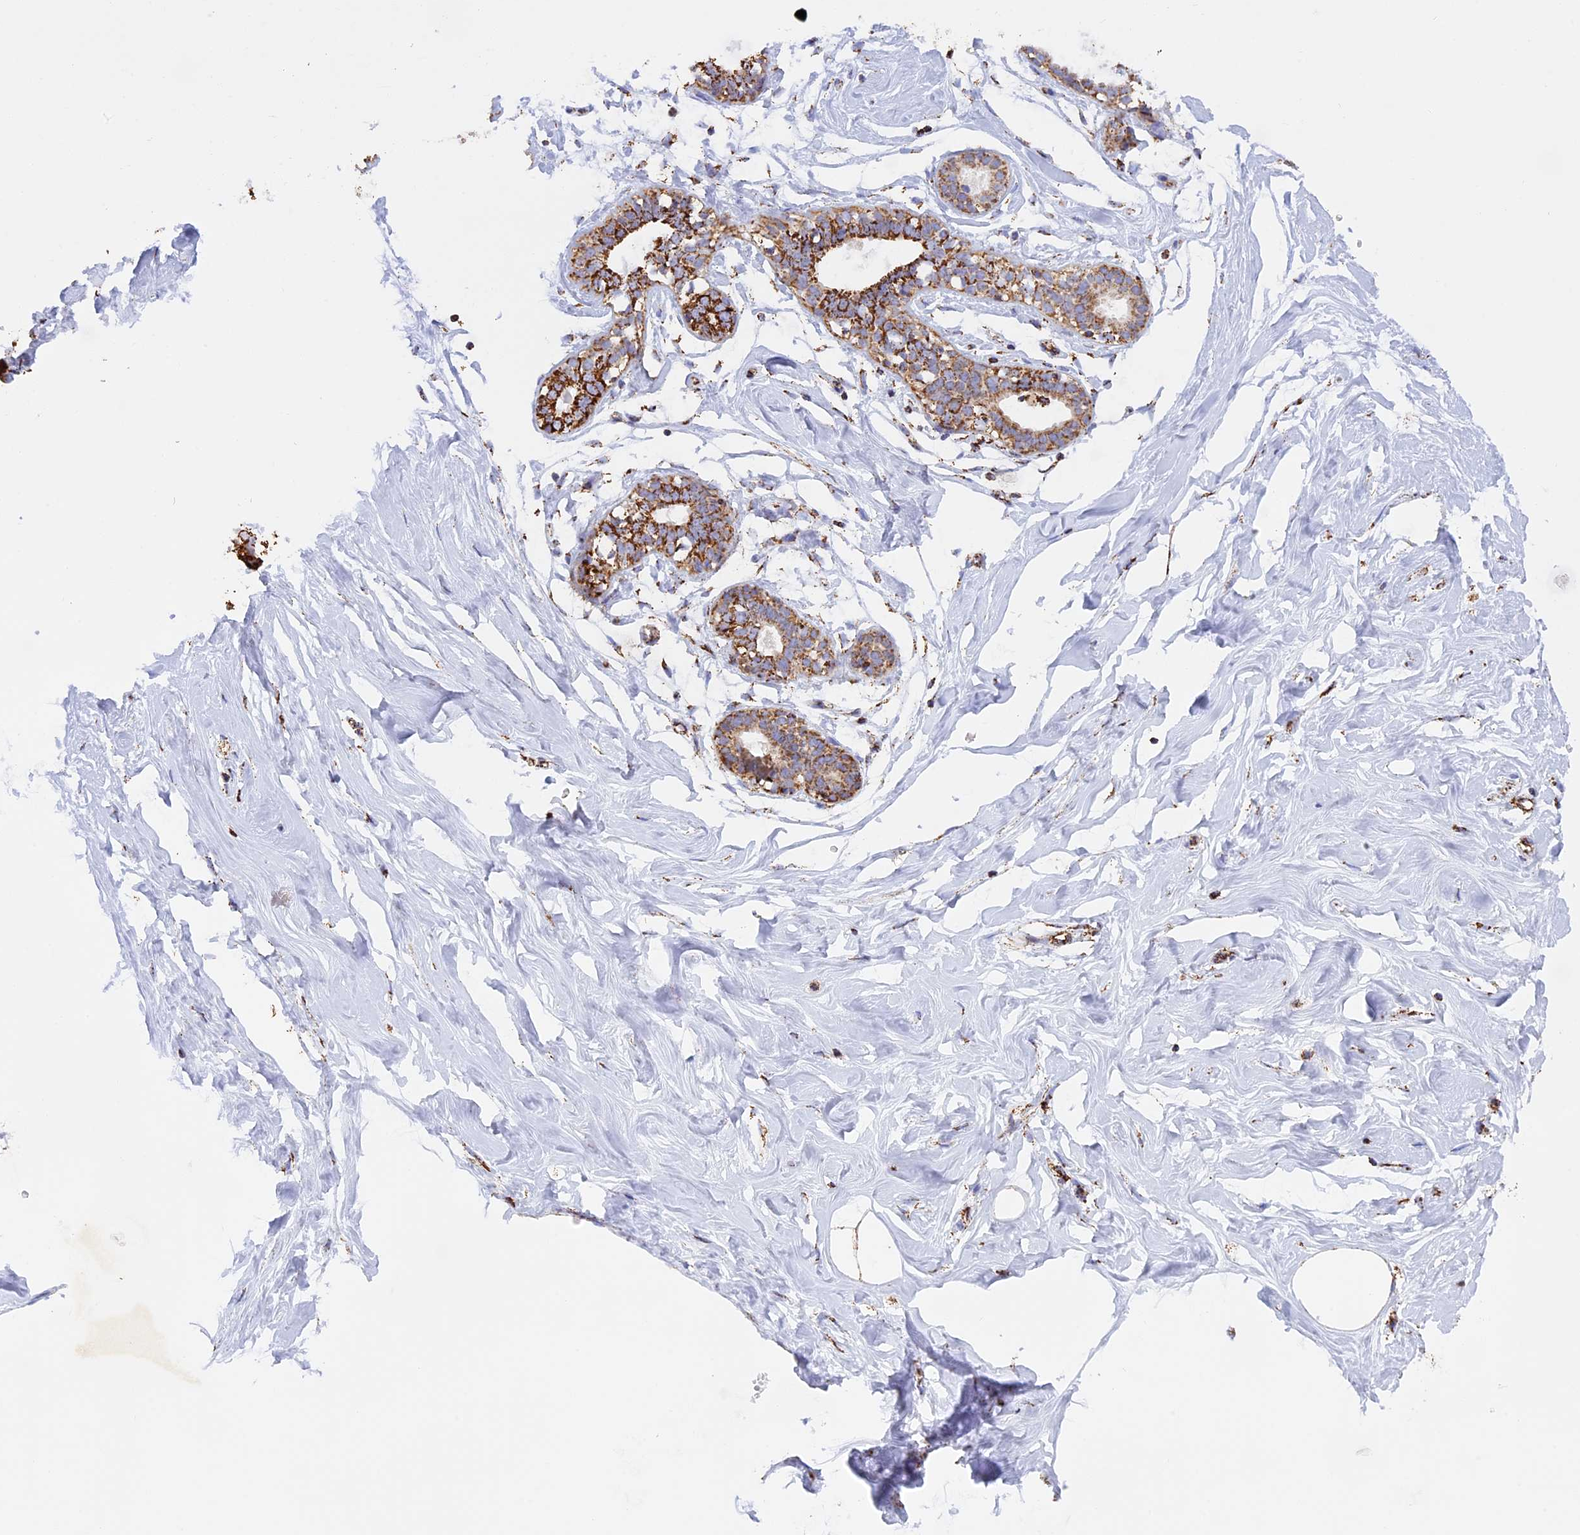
{"staining": {"intensity": "moderate", "quantity": "<25%", "location": "cytoplasmic/membranous"}, "tissue": "breast", "cell_type": "Adipocytes", "image_type": "normal", "snomed": [{"axis": "morphology", "description": "Normal tissue, NOS"}, {"axis": "morphology", "description": "Adenoma, NOS"}, {"axis": "topography", "description": "Breast"}], "caption": "The image demonstrates a brown stain indicating the presence of a protein in the cytoplasmic/membranous of adipocytes in breast. (DAB (3,3'-diaminobenzidine) = brown stain, brightfield microscopy at high magnification).", "gene": "KCNG1", "patient": {"sex": "female", "age": 23}}